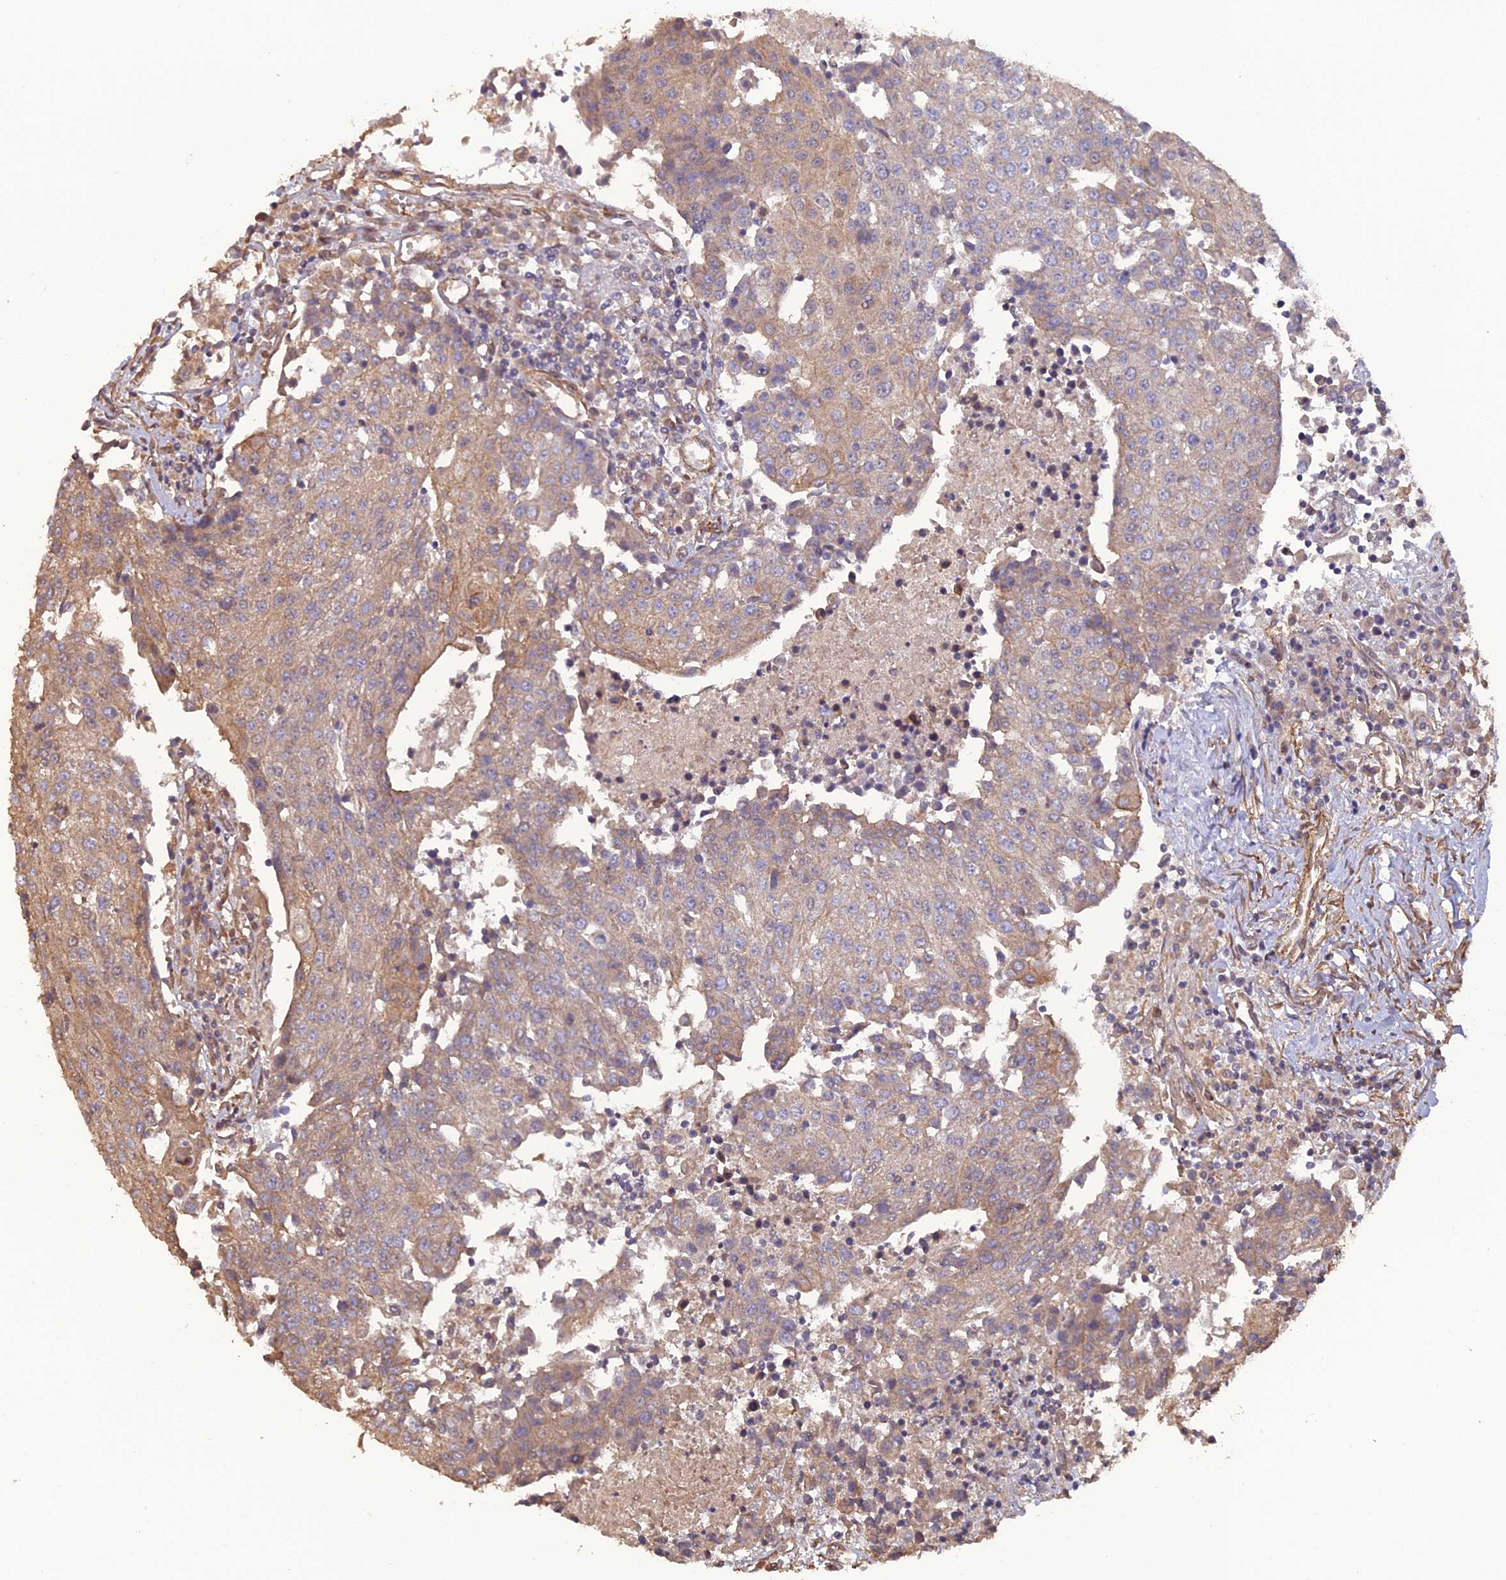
{"staining": {"intensity": "moderate", "quantity": "<25%", "location": "cytoplasmic/membranous"}, "tissue": "urothelial cancer", "cell_type": "Tumor cells", "image_type": "cancer", "snomed": [{"axis": "morphology", "description": "Urothelial carcinoma, High grade"}, {"axis": "topography", "description": "Urinary bladder"}], "caption": "Immunohistochemical staining of human urothelial cancer reveals low levels of moderate cytoplasmic/membranous protein expression in about <25% of tumor cells.", "gene": "ATP6V0A2", "patient": {"sex": "female", "age": 85}}